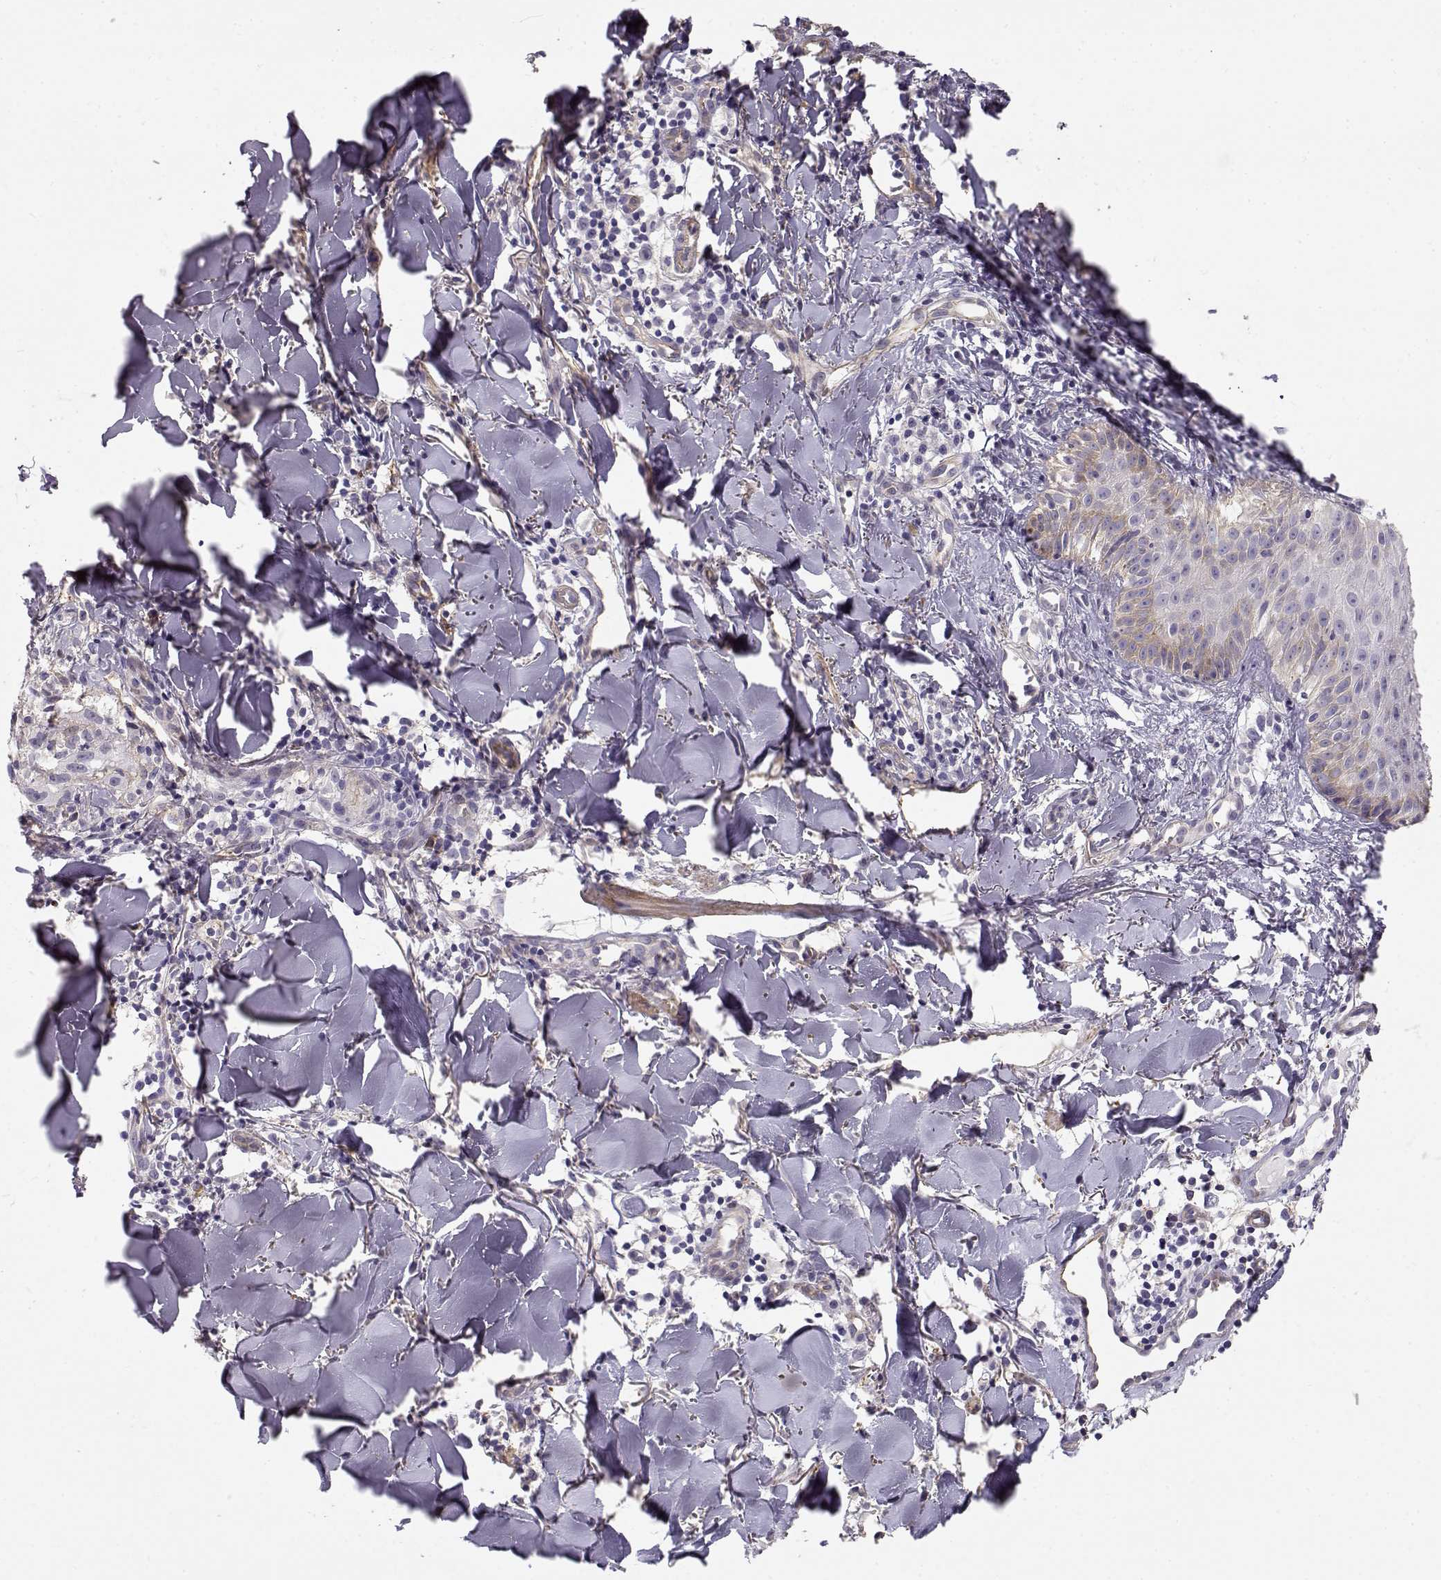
{"staining": {"intensity": "negative", "quantity": "none", "location": "none"}, "tissue": "melanoma", "cell_type": "Tumor cells", "image_type": "cancer", "snomed": [{"axis": "morphology", "description": "Malignant melanoma, NOS"}, {"axis": "topography", "description": "Skin"}], "caption": "Malignant melanoma stained for a protein using immunohistochemistry (IHC) displays no staining tumor cells.", "gene": "DAPL1", "patient": {"sex": "male", "age": 51}}